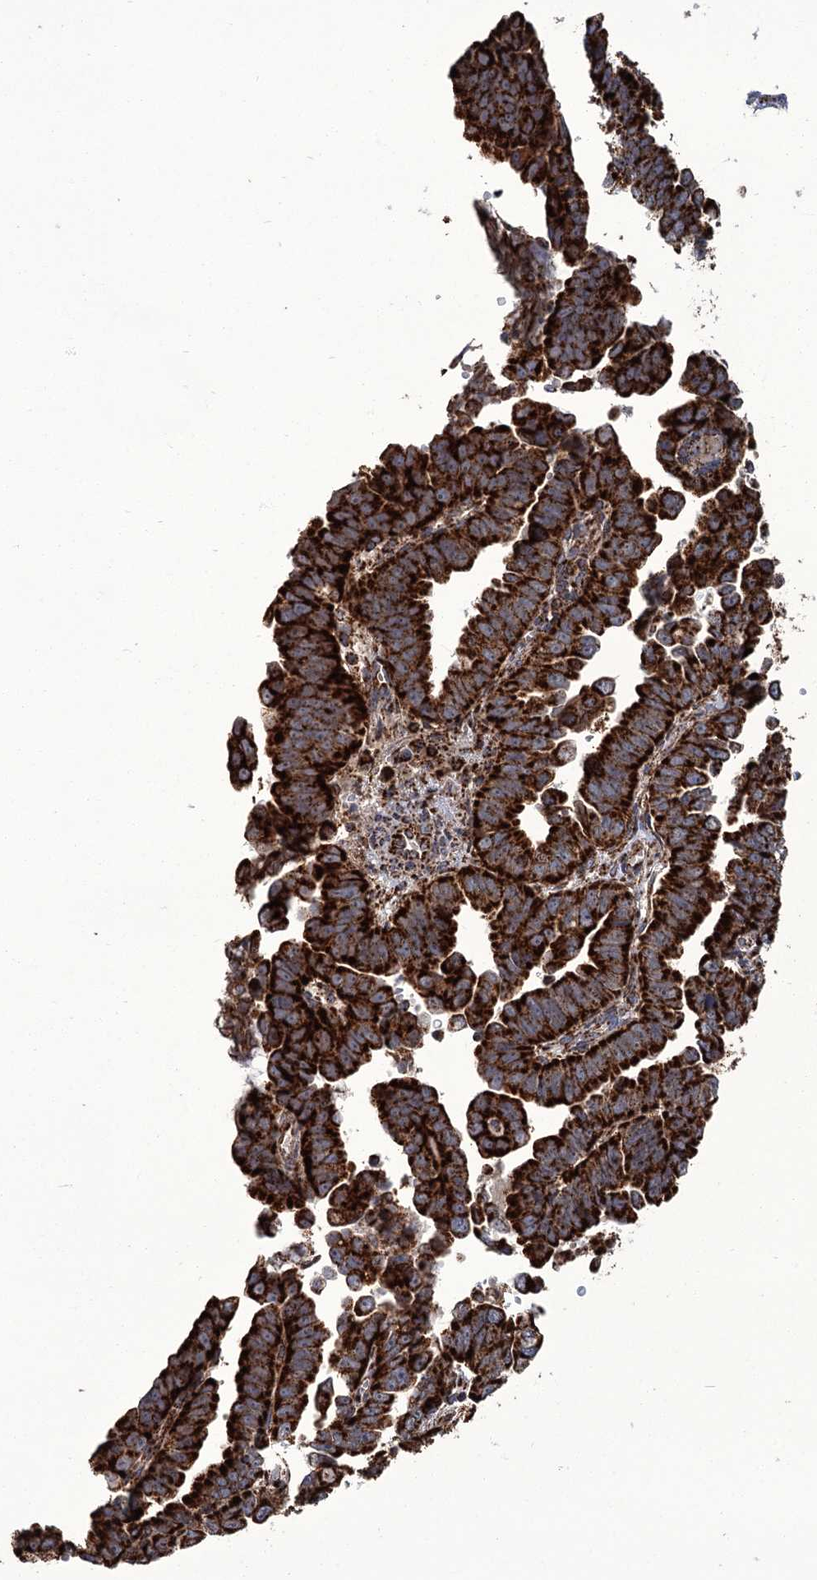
{"staining": {"intensity": "strong", "quantity": ">75%", "location": "cytoplasmic/membranous"}, "tissue": "endometrial cancer", "cell_type": "Tumor cells", "image_type": "cancer", "snomed": [{"axis": "morphology", "description": "Adenocarcinoma, NOS"}, {"axis": "topography", "description": "Endometrium"}], "caption": "Endometrial cancer stained for a protein (brown) displays strong cytoplasmic/membranous positive positivity in about >75% of tumor cells.", "gene": "APH1A", "patient": {"sex": "female", "age": 75}}